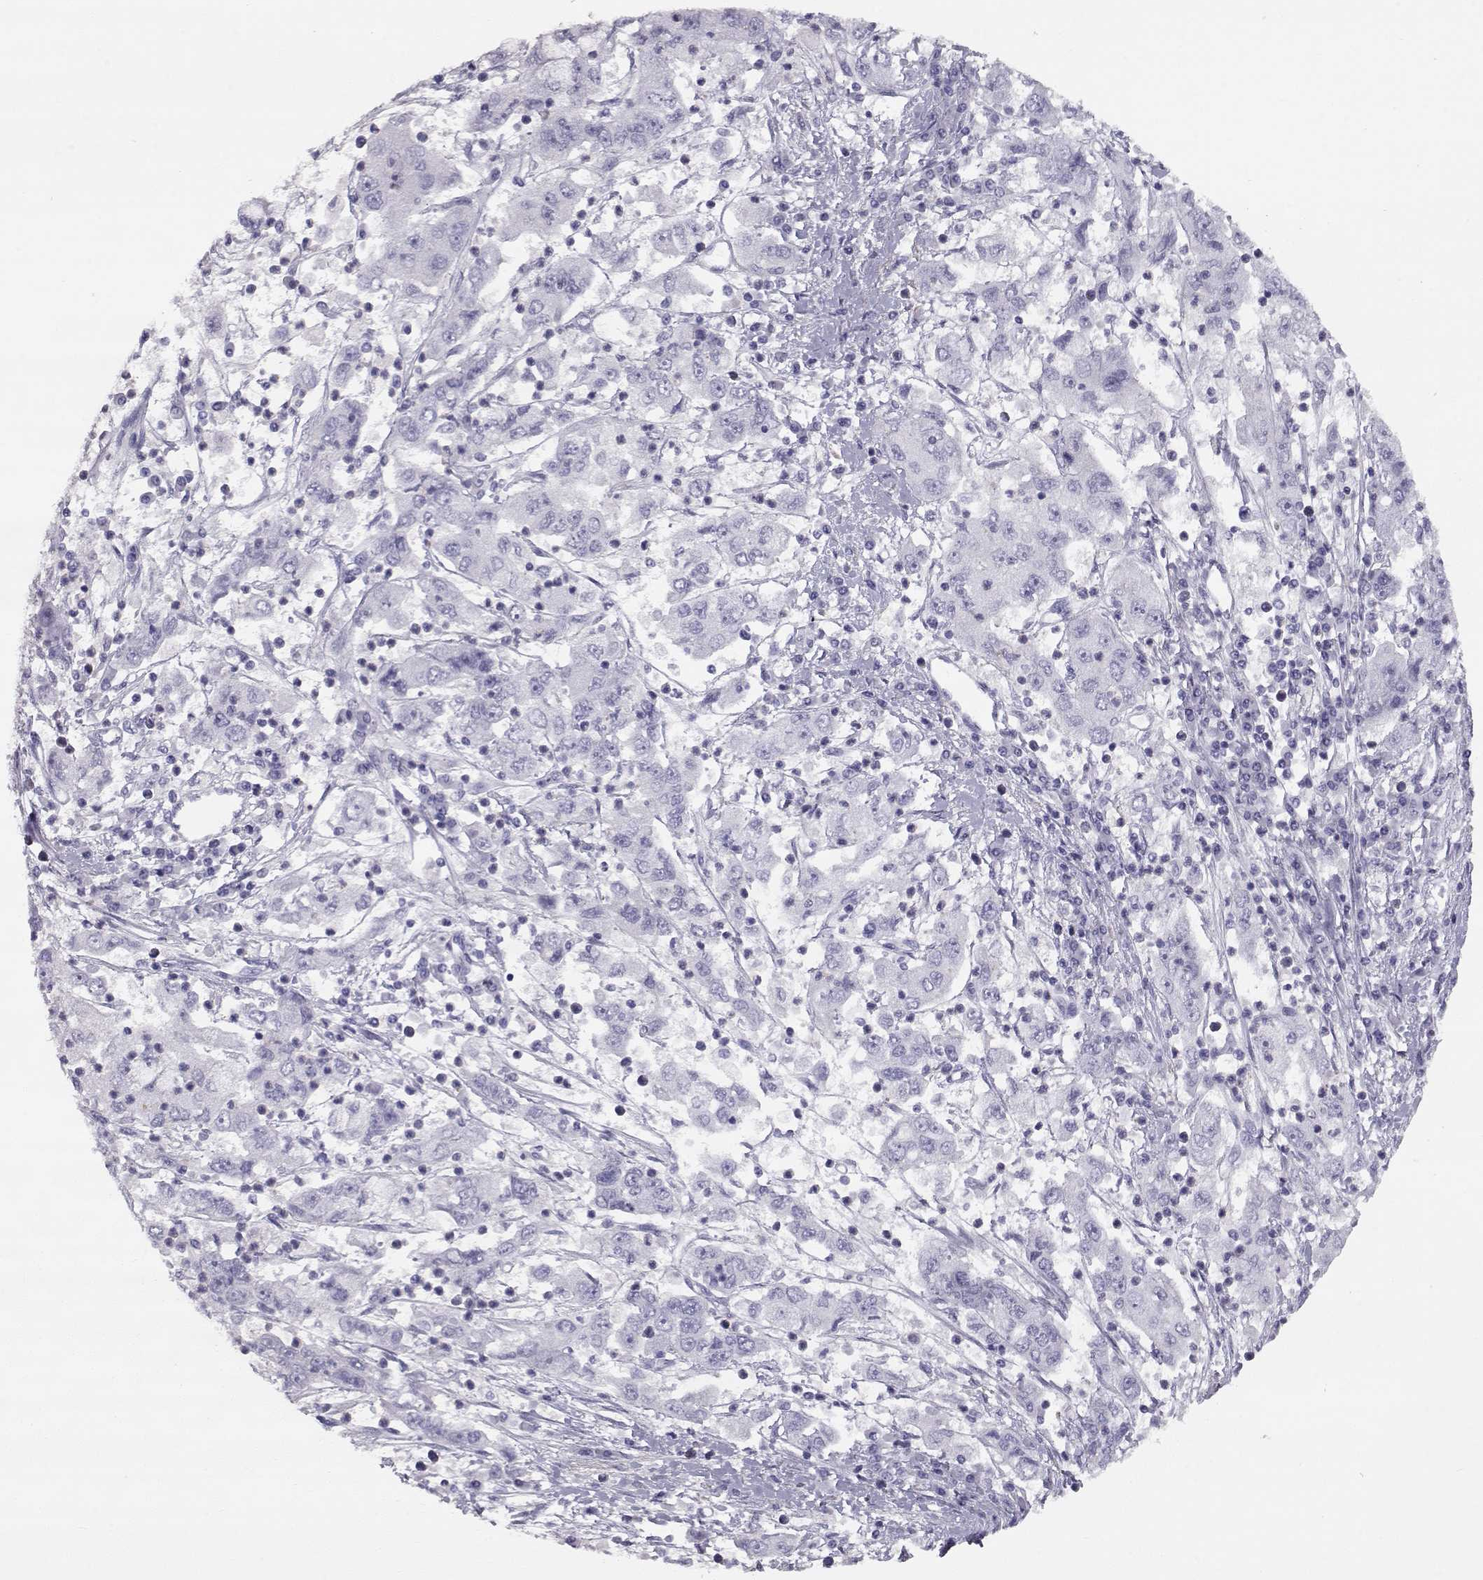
{"staining": {"intensity": "negative", "quantity": "none", "location": "none"}, "tissue": "cervical cancer", "cell_type": "Tumor cells", "image_type": "cancer", "snomed": [{"axis": "morphology", "description": "Squamous cell carcinoma, NOS"}, {"axis": "topography", "description": "Cervix"}], "caption": "Immunohistochemistry (IHC) of cervical cancer exhibits no staining in tumor cells.", "gene": "SLITRK3", "patient": {"sex": "female", "age": 36}}